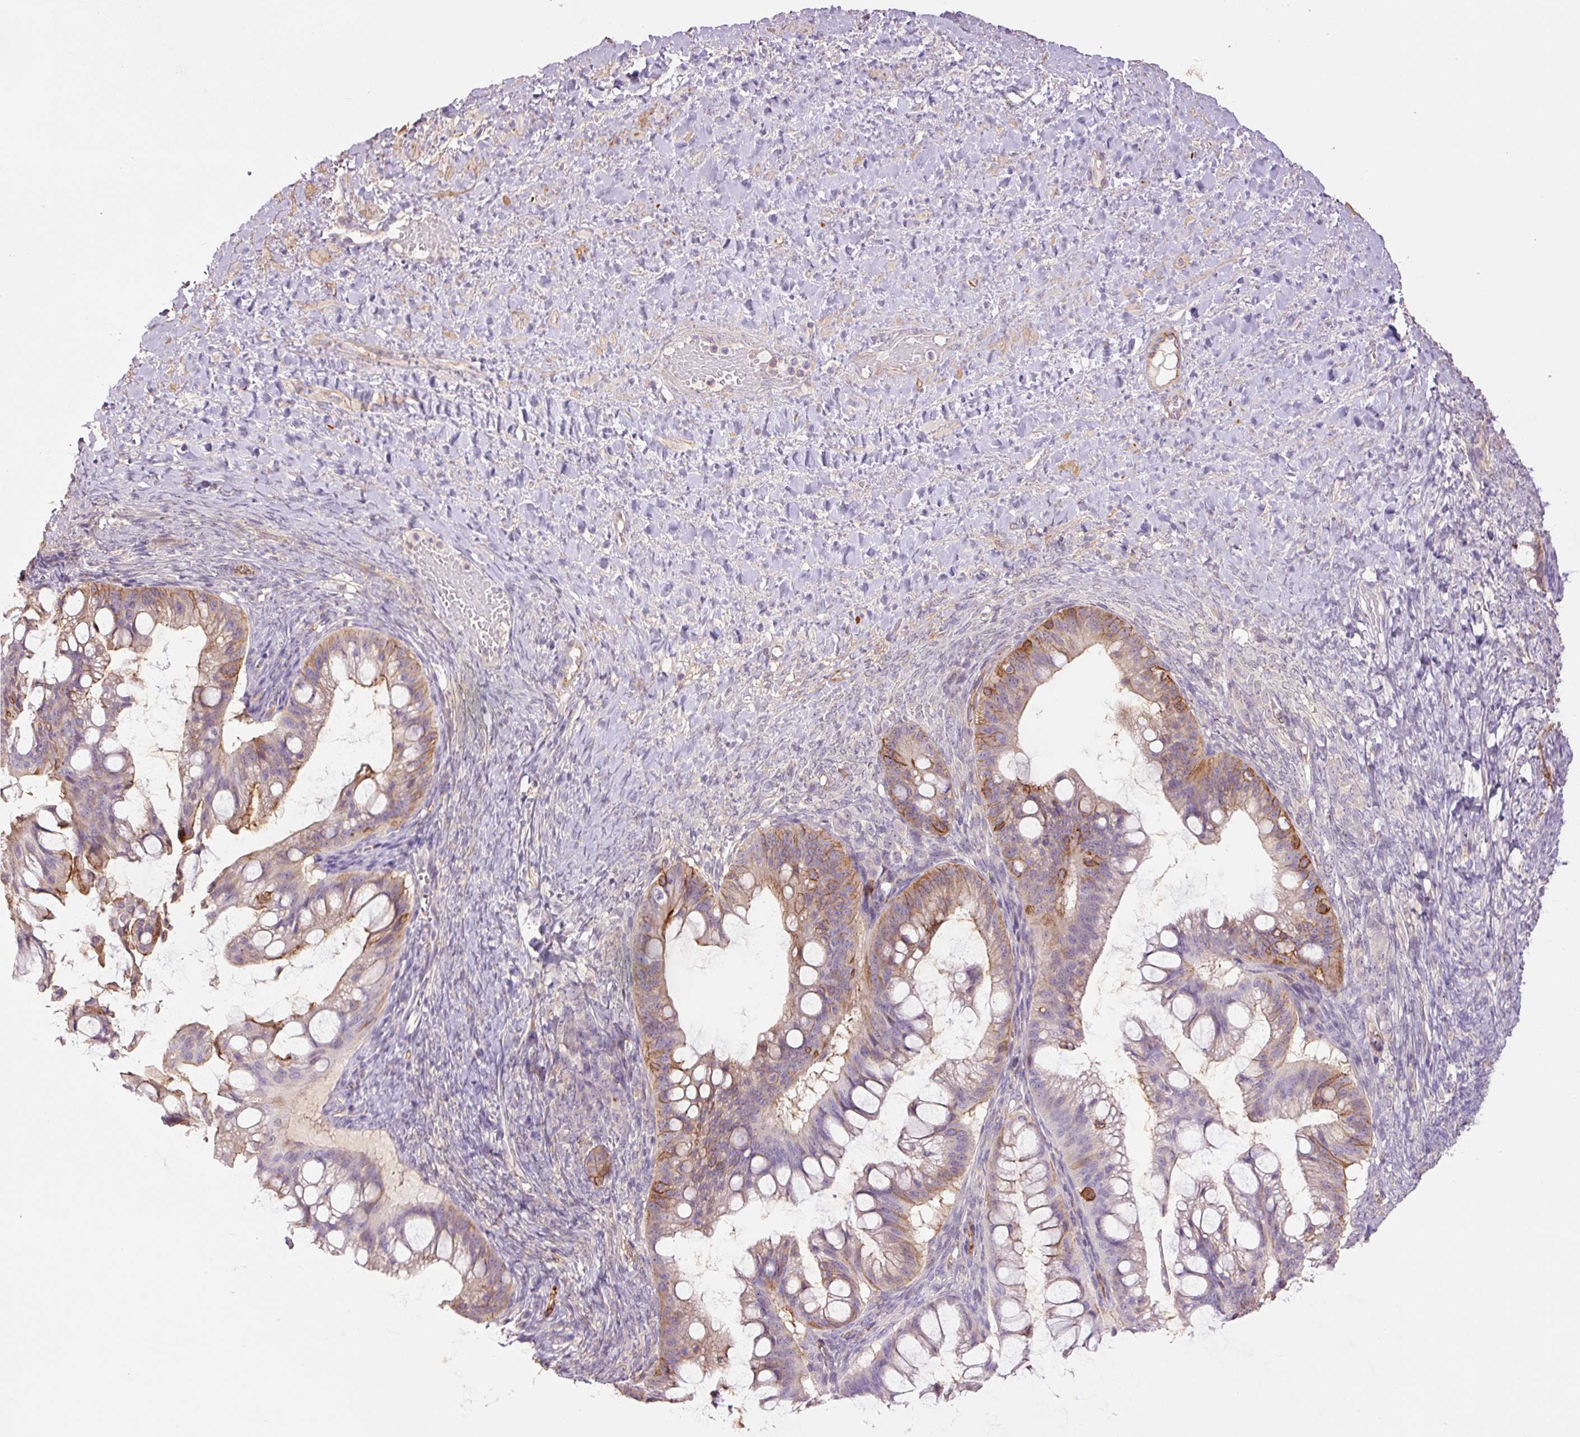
{"staining": {"intensity": "moderate", "quantity": "25%-75%", "location": "cytoplasmic/membranous"}, "tissue": "ovarian cancer", "cell_type": "Tumor cells", "image_type": "cancer", "snomed": [{"axis": "morphology", "description": "Cystadenocarcinoma, mucinous, NOS"}, {"axis": "topography", "description": "Ovary"}], "caption": "The photomicrograph displays immunohistochemical staining of mucinous cystadenocarcinoma (ovarian). There is moderate cytoplasmic/membranous expression is appreciated in about 25%-75% of tumor cells.", "gene": "SLC1A4", "patient": {"sex": "female", "age": 73}}